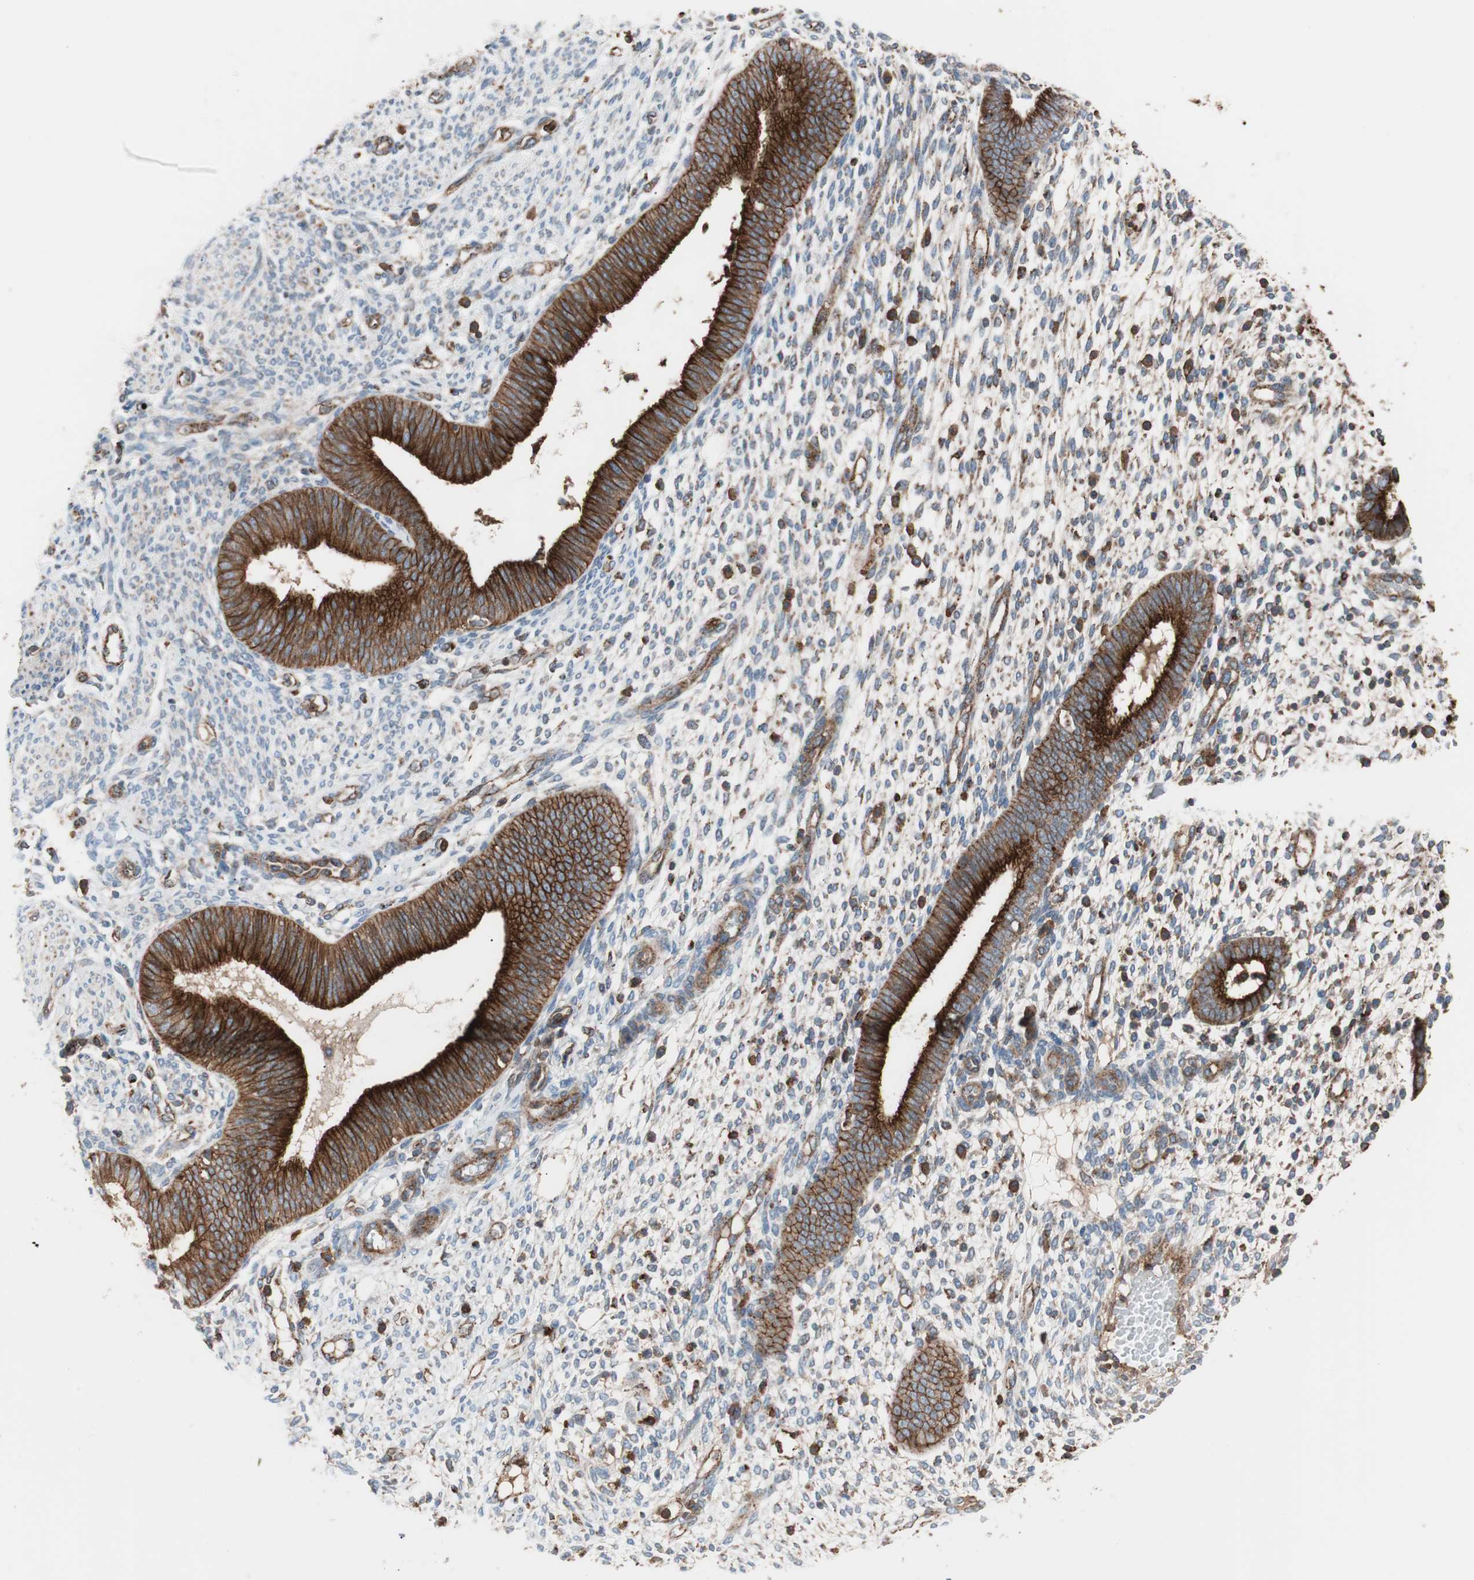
{"staining": {"intensity": "weak", "quantity": "<25%", "location": "cytoplasmic/membranous"}, "tissue": "endometrium", "cell_type": "Cells in endometrial stroma", "image_type": "normal", "snomed": [{"axis": "morphology", "description": "Normal tissue, NOS"}, {"axis": "topography", "description": "Endometrium"}], "caption": "Image shows no significant protein expression in cells in endometrial stroma of benign endometrium.", "gene": "FLOT2", "patient": {"sex": "female", "age": 35}}